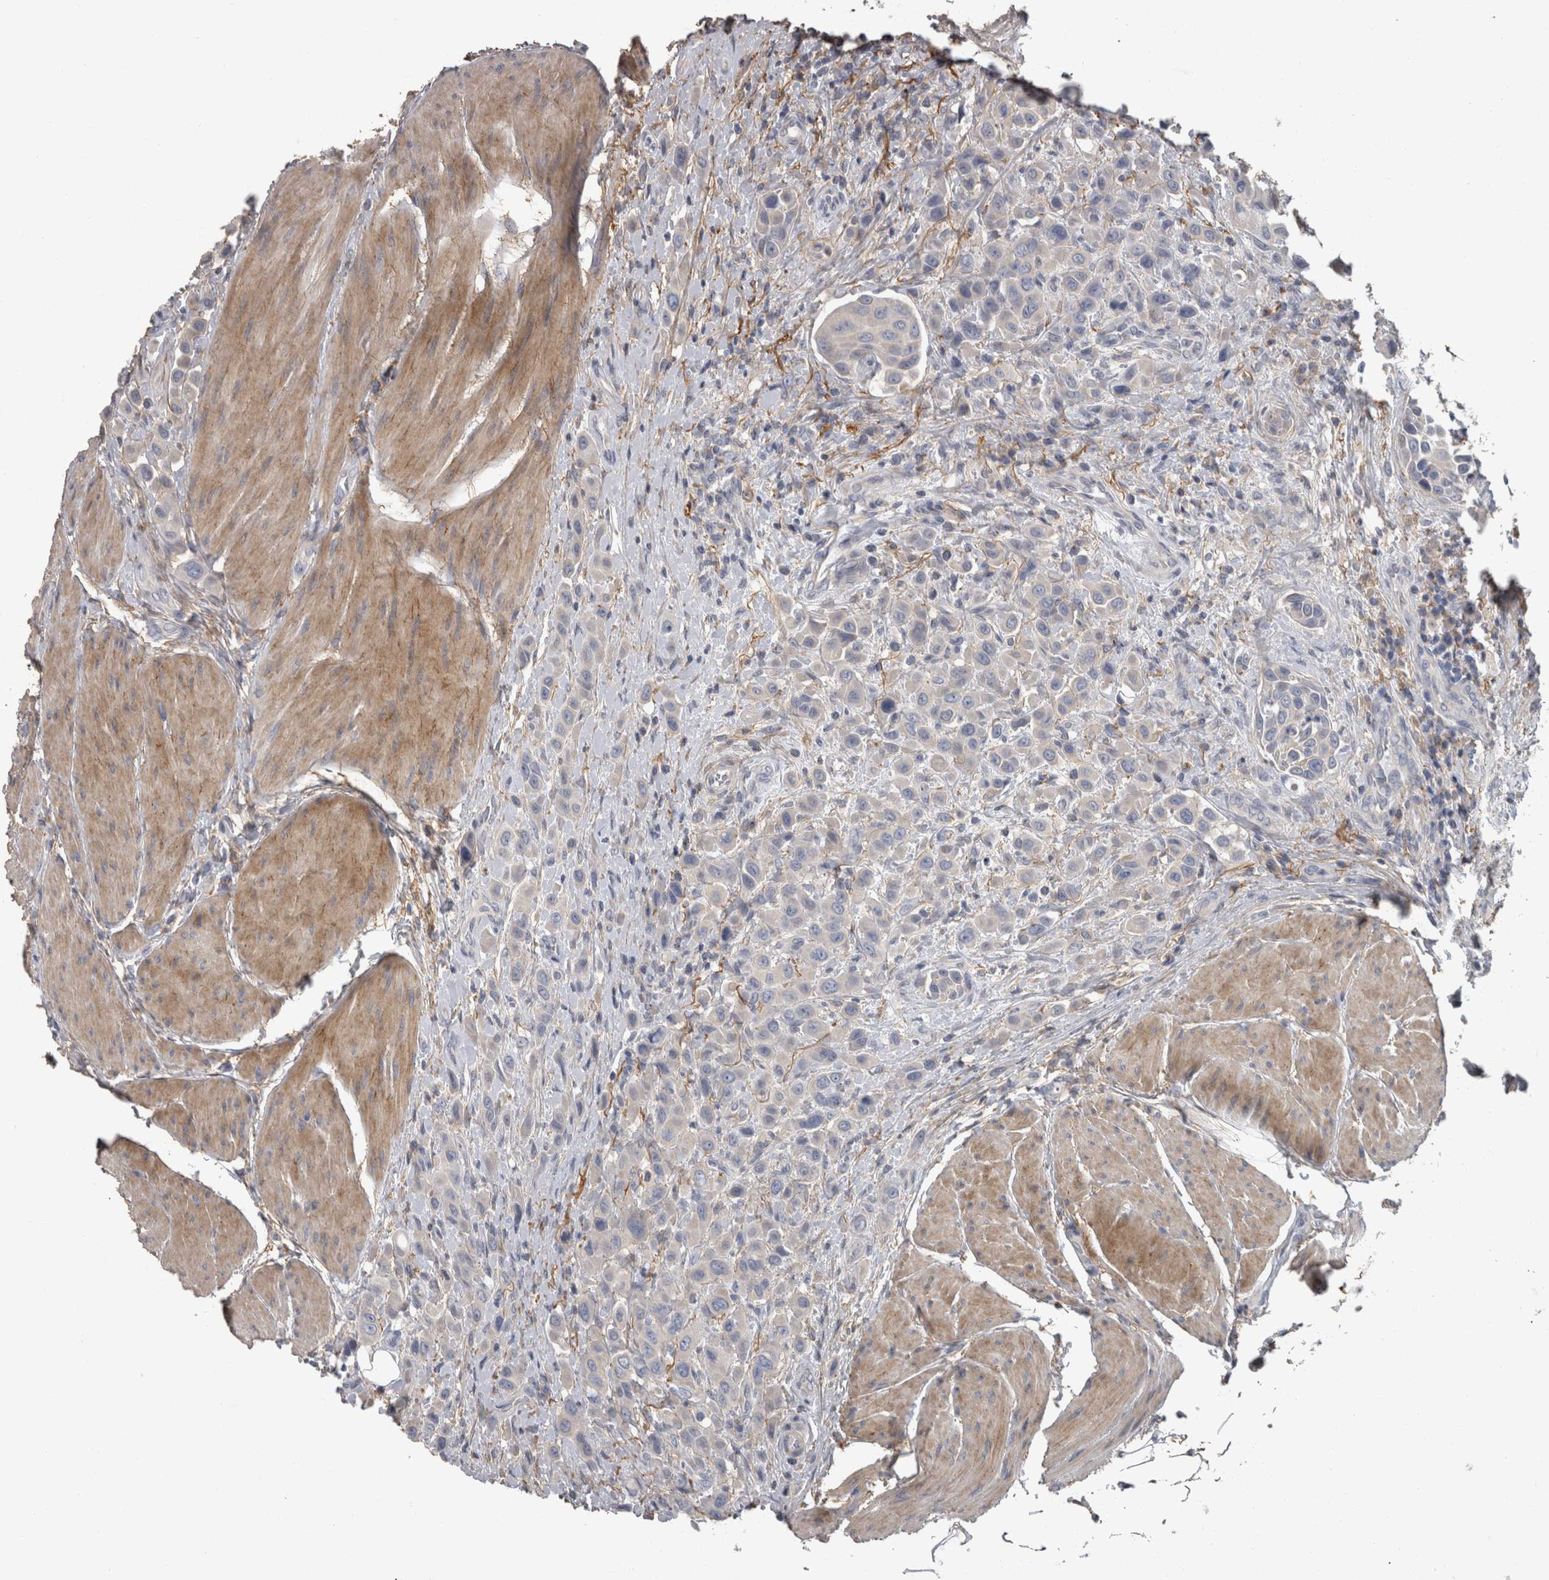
{"staining": {"intensity": "negative", "quantity": "none", "location": "none"}, "tissue": "urothelial cancer", "cell_type": "Tumor cells", "image_type": "cancer", "snomed": [{"axis": "morphology", "description": "Urothelial carcinoma, High grade"}, {"axis": "topography", "description": "Urinary bladder"}], "caption": "Image shows no significant protein positivity in tumor cells of urothelial cancer.", "gene": "EFEMP2", "patient": {"sex": "male", "age": 50}}